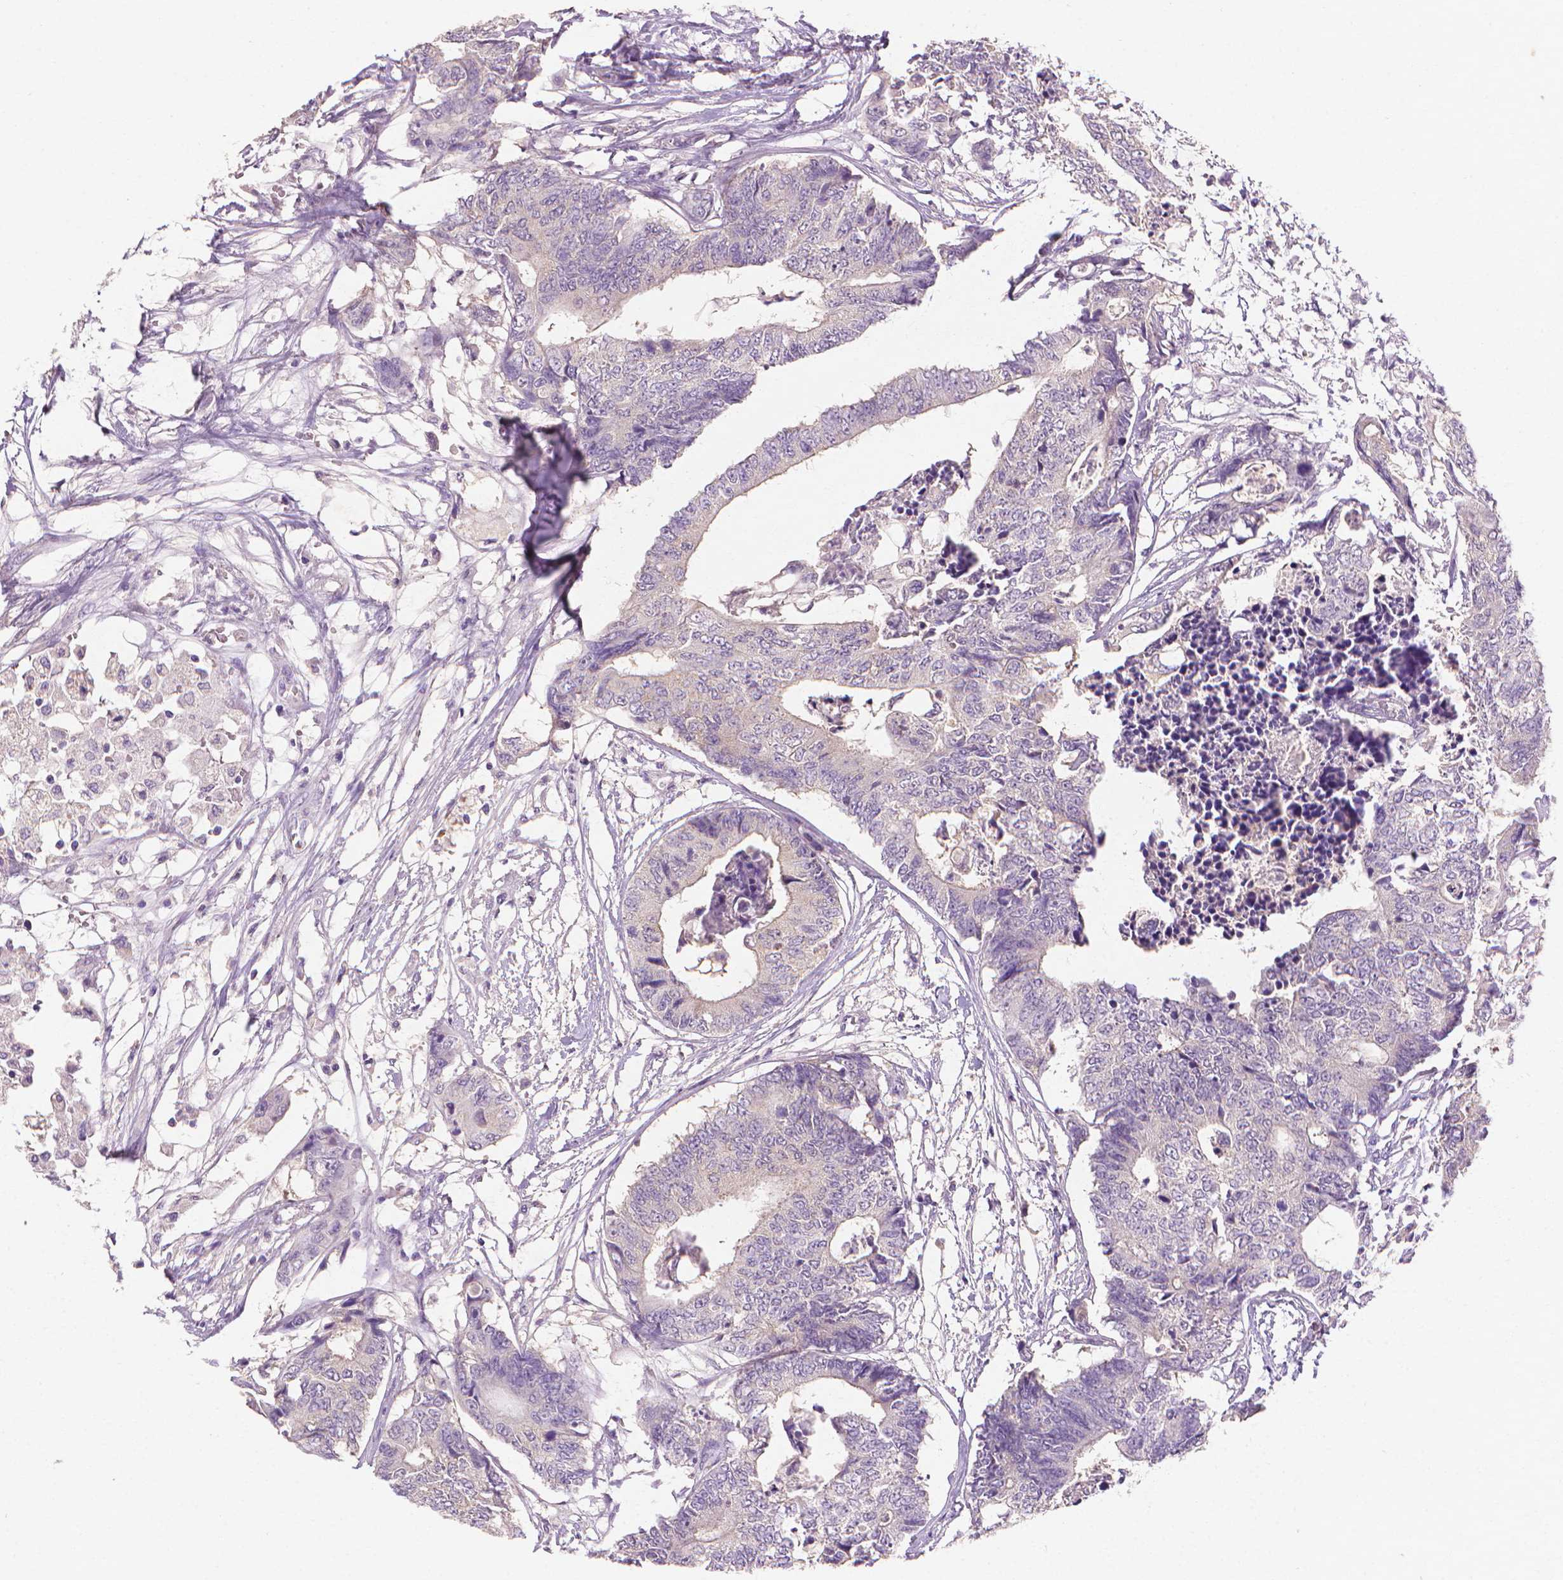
{"staining": {"intensity": "negative", "quantity": "none", "location": "none"}, "tissue": "colorectal cancer", "cell_type": "Tumor cells", "image_type": "cancer", "snomed": [{"axis": "morphology", "description": "Adenocarcinoma, NOS"}, {"axis": "topography", "description": "Colon"}], "caption": "Tumor cells show no significant protein positivity in adenocarcinoma (colorectal).", "gene": "FASN", "patient": {"sex": "female", "age": 48}}